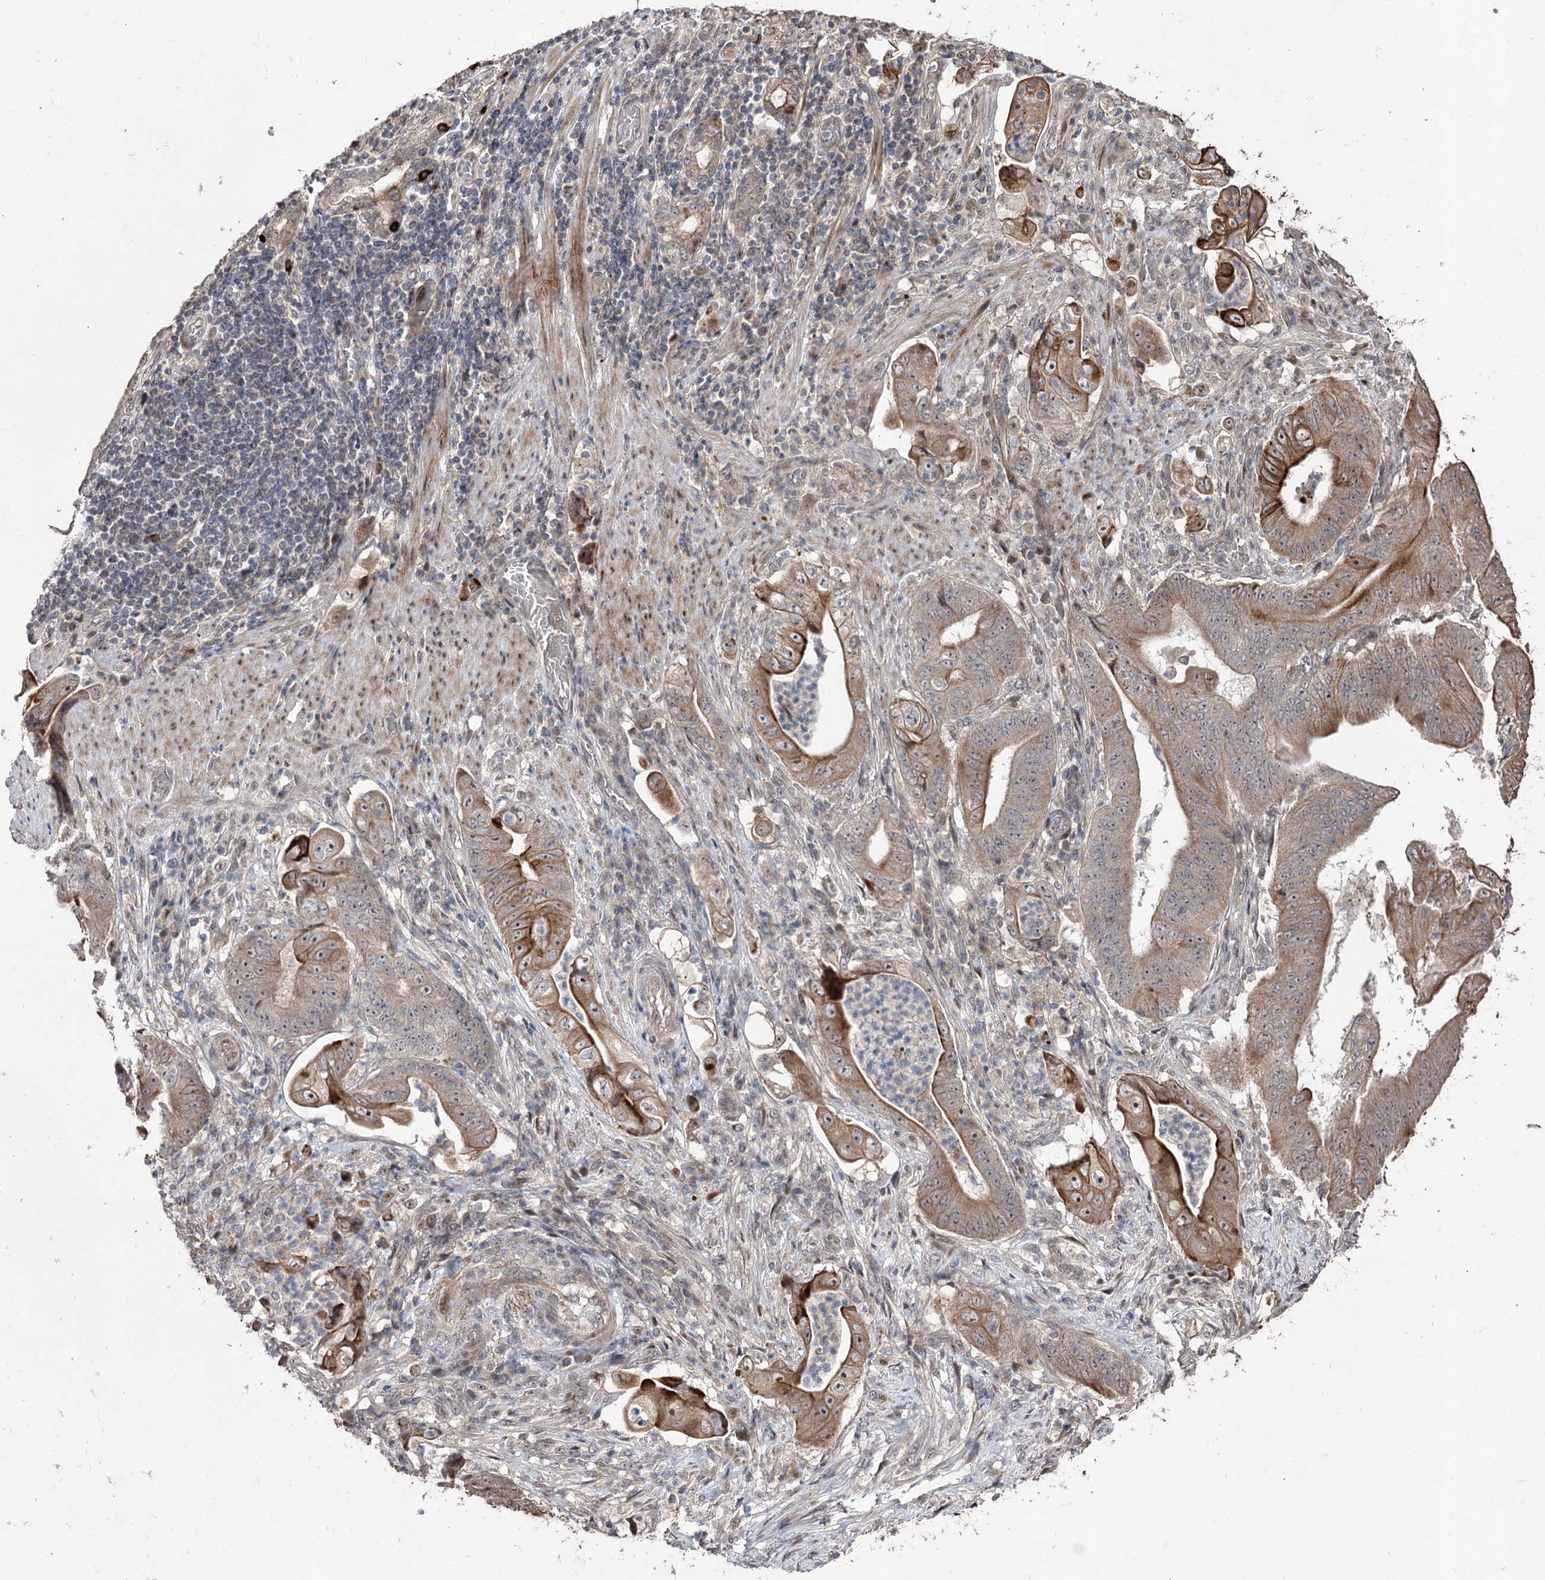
{"staining": {"intensity": "moderate", "quantity": "25%-75%", "location": "cytoplasmic/membranous"}, "tissue": "stomach cancer", "cell_type": "Tumor cells", "image_type": "cancer", "snomed": [{"axis": "morphology", "description": "Adenocarcinoma, NOS"}, {"axis": "topography", "description": "Stomach"}], "caption": "Immunohistochemistry (IHC) (DAB) staining of stomach cancer reveals moderate cytoplasmic/membranous protein positivity in approximately 25%-75% of tumor cells.", "gene": "CPNE8", "patient": {"sex": "female", "age": 73}}